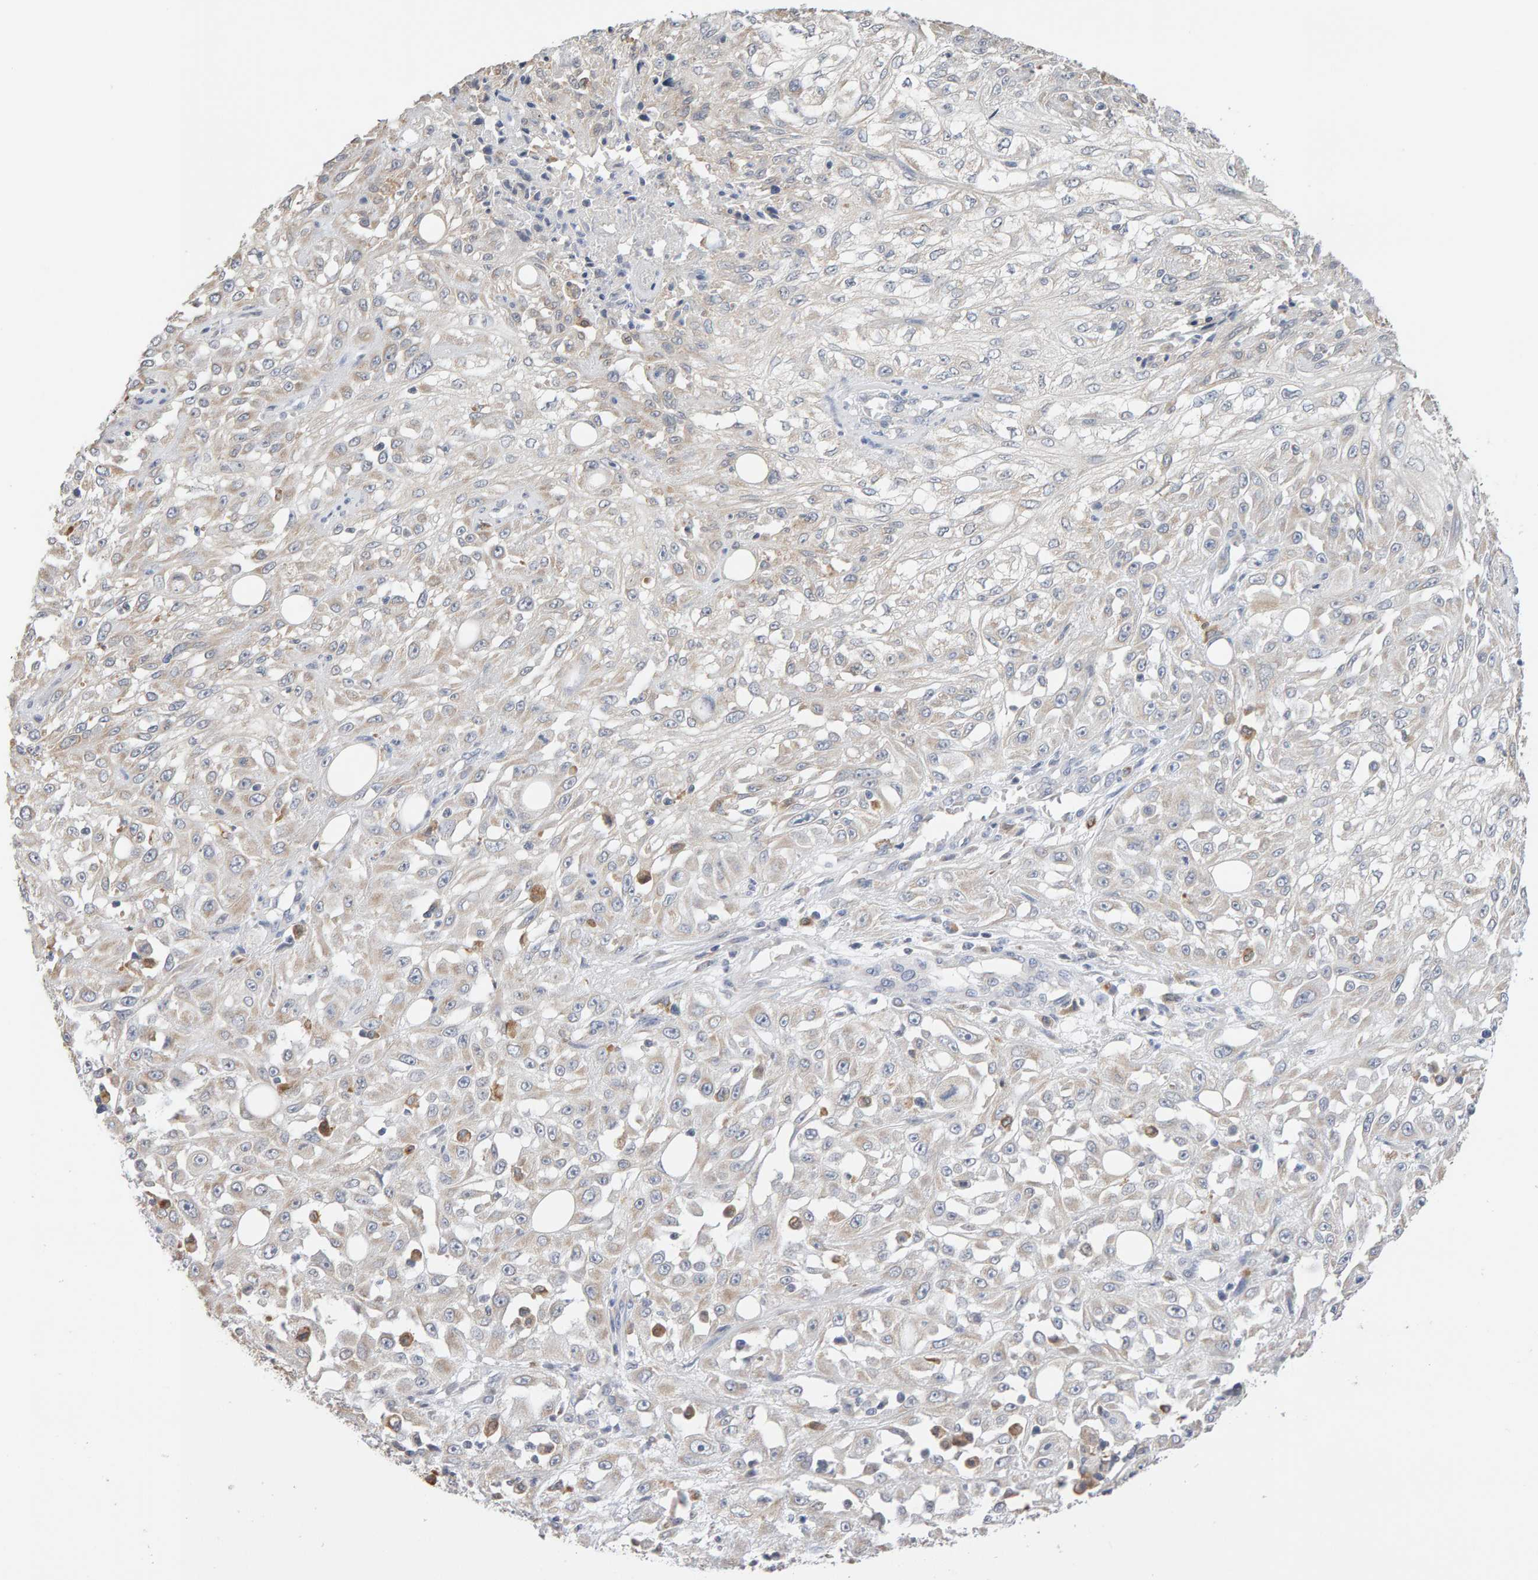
{"staining": {"intensity": "weak", "quantity": "<25%", "location": "cytoplasmic/membranous"}, "tissue": "skin cancer", "cell_type": "Tumor cells", "image_type": "cancer", "snomed": [{"axis": "morphology", "description": "Squamous cell carcinoma, NOS"}, {"axis": "morphology", "description": "Squamous cell carcinoma, metastatic, NOS"}, {"axis": "topography", "description": "Skin"}, {"axis": "topography", "description": "Lymph node"}], "caption": "IHC of human metastatic squamous cell carcinoma (skin) displays no staining in tumor cells.", "gene": "SGPL1", "patient": {"sex": "male", "age": 75}}